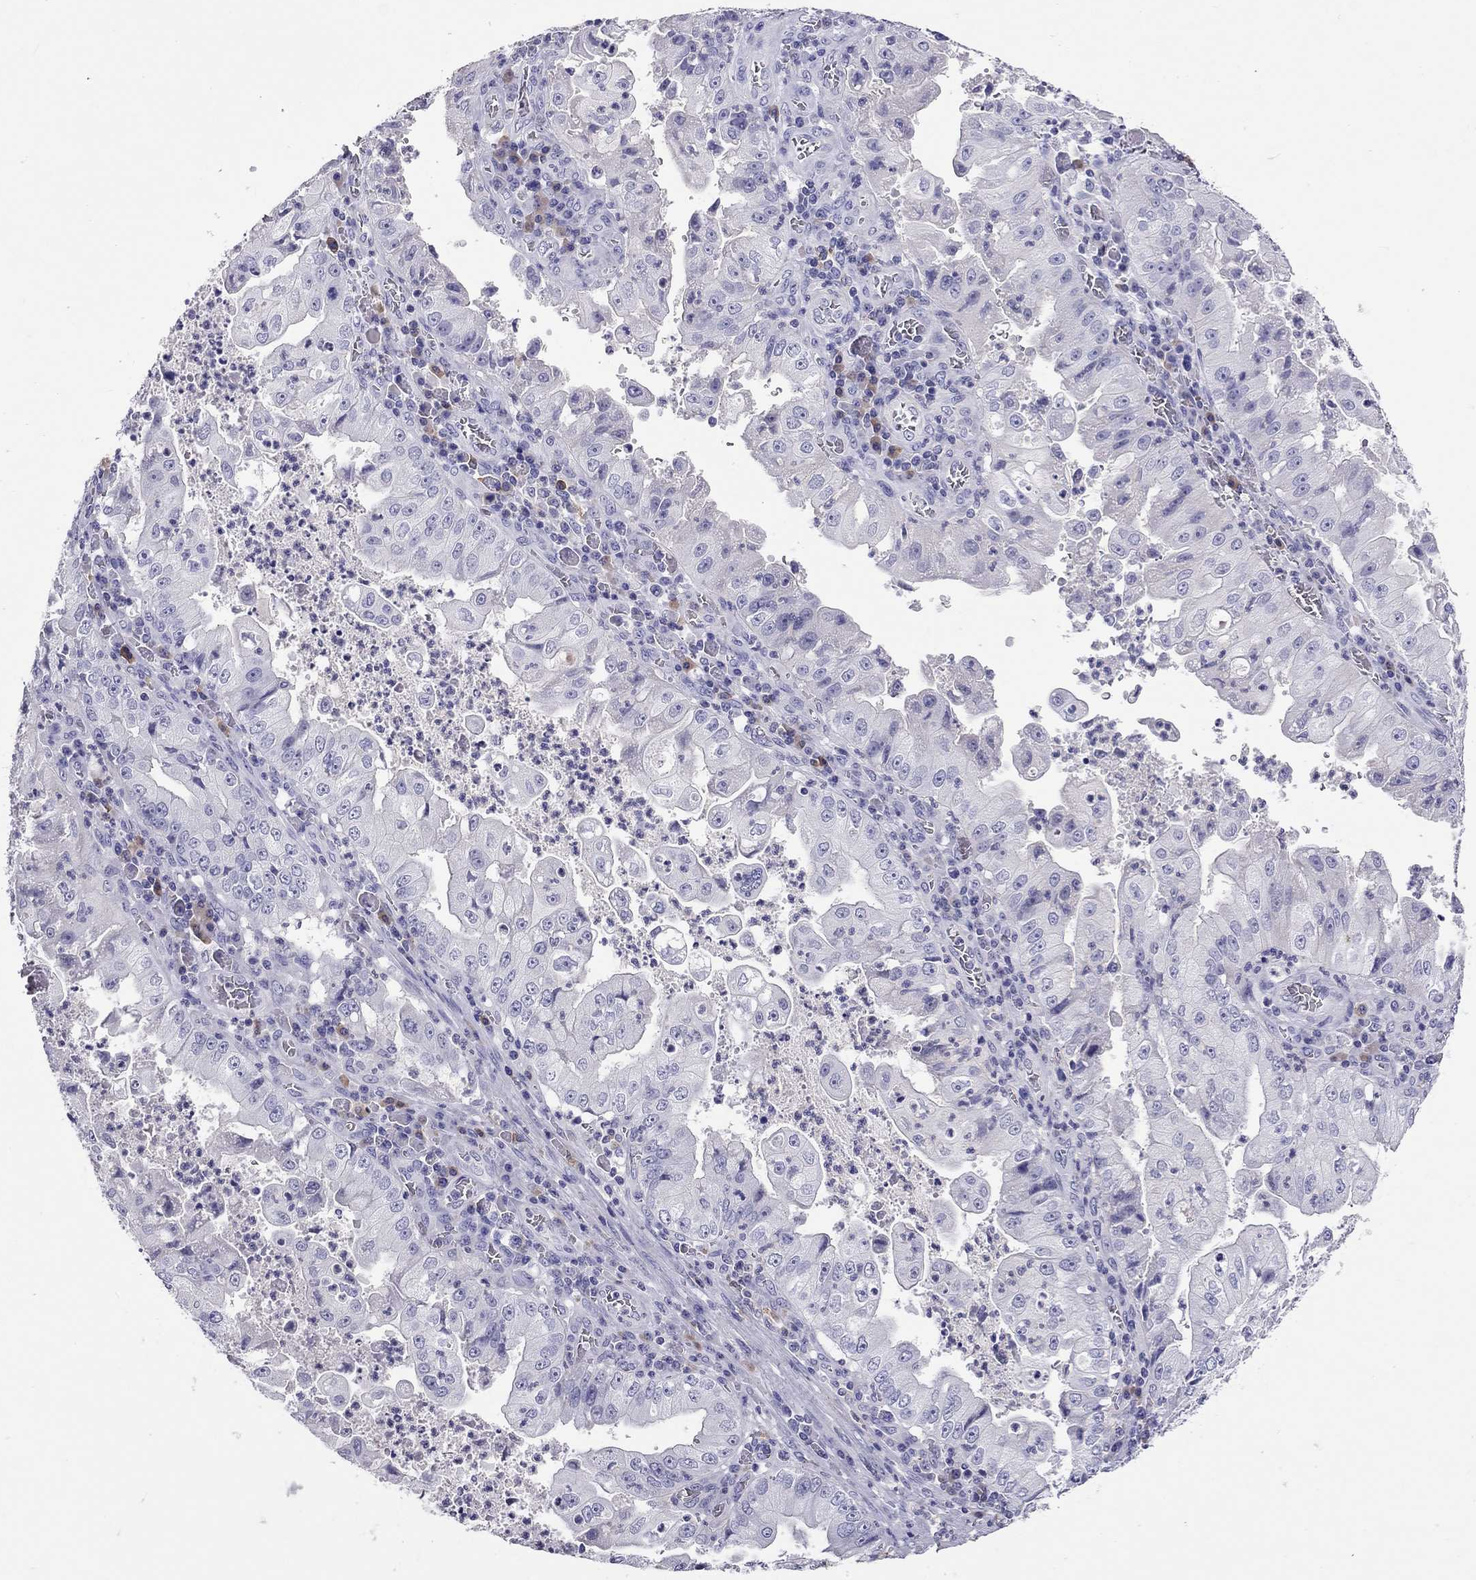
{"staining": {"intensity": "negative", "quantity": "none", "location": "none"}, "tissue": "stomach cancer", "cell_type": "Tumor cells", "image_type": "cancer", "snomed": [{"axis": "morphology", "description": "Adenocarcinoma, NOS"}, {"axis": "topography", "description": "Stomach"}], "caption": "Adenocarcinoma (stomach) stained for a protein using immunohistochemistry (IHC) displays no positivity tumor cells.", "gene": "CALHM1", "patient": {"sex": "male", "age": 76}}